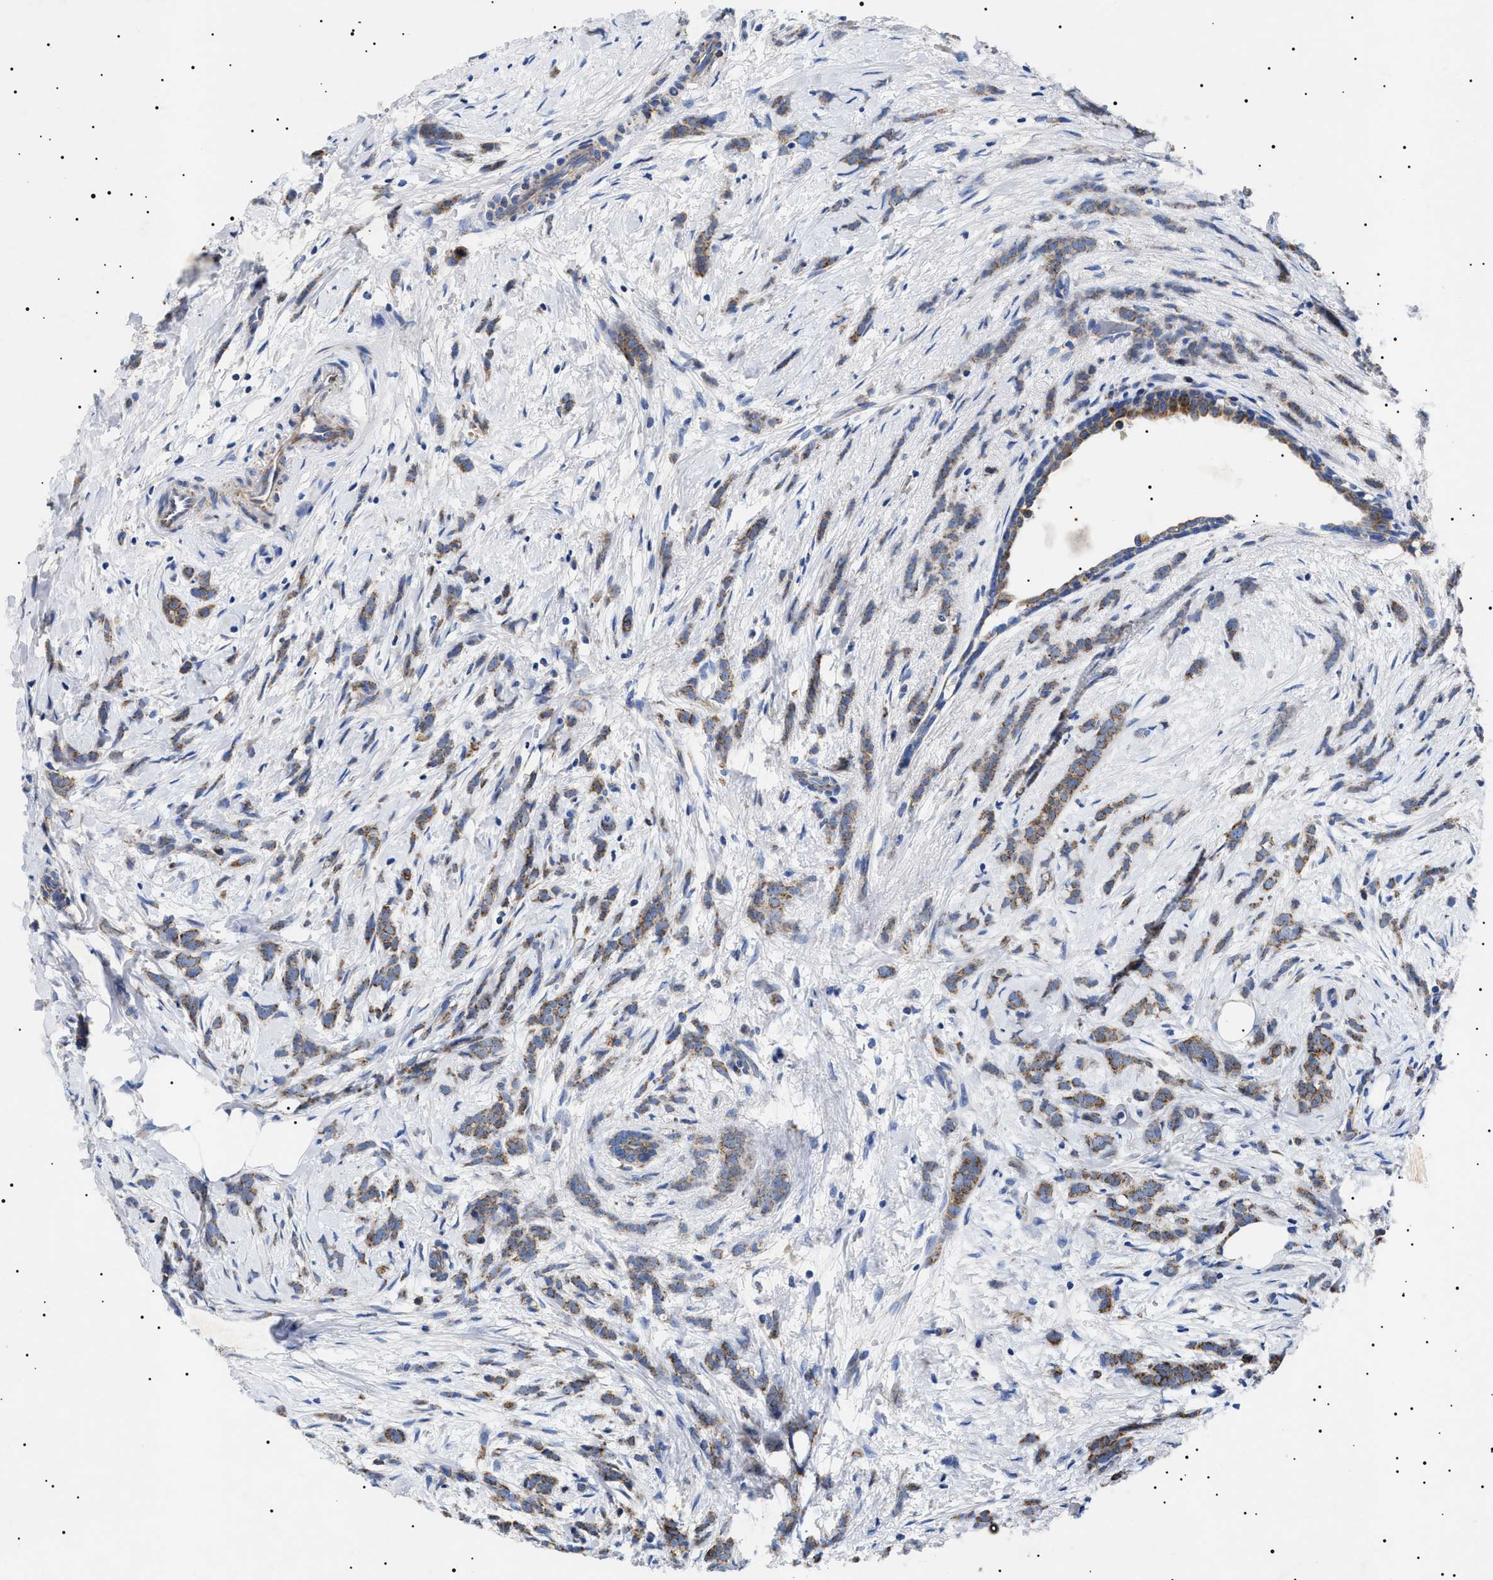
{"staining": {"intensity": "moderate", "quantity": ">75%", "location": "cytoplasmic/membranous"}, "tissue": "breast cancer", "cell_type": "Tumor cells", "image_type": "cancer", "snomed": [{"axis": "morphology", "description": "Lobular carcinoma, in situ"}, {"axis": "morphology", "description": "Lobular carcinoma"}, {"axis": "topography", "description": "Breast"}], "caption": "The micrograph shows a brown stain indicating the presence of a protein in the cytoplasmic/membranous of tumor cells in lobular carcinoma (breast).", "gene": "CHRDL2", "patient": {"sex": "female", "age": 41}}